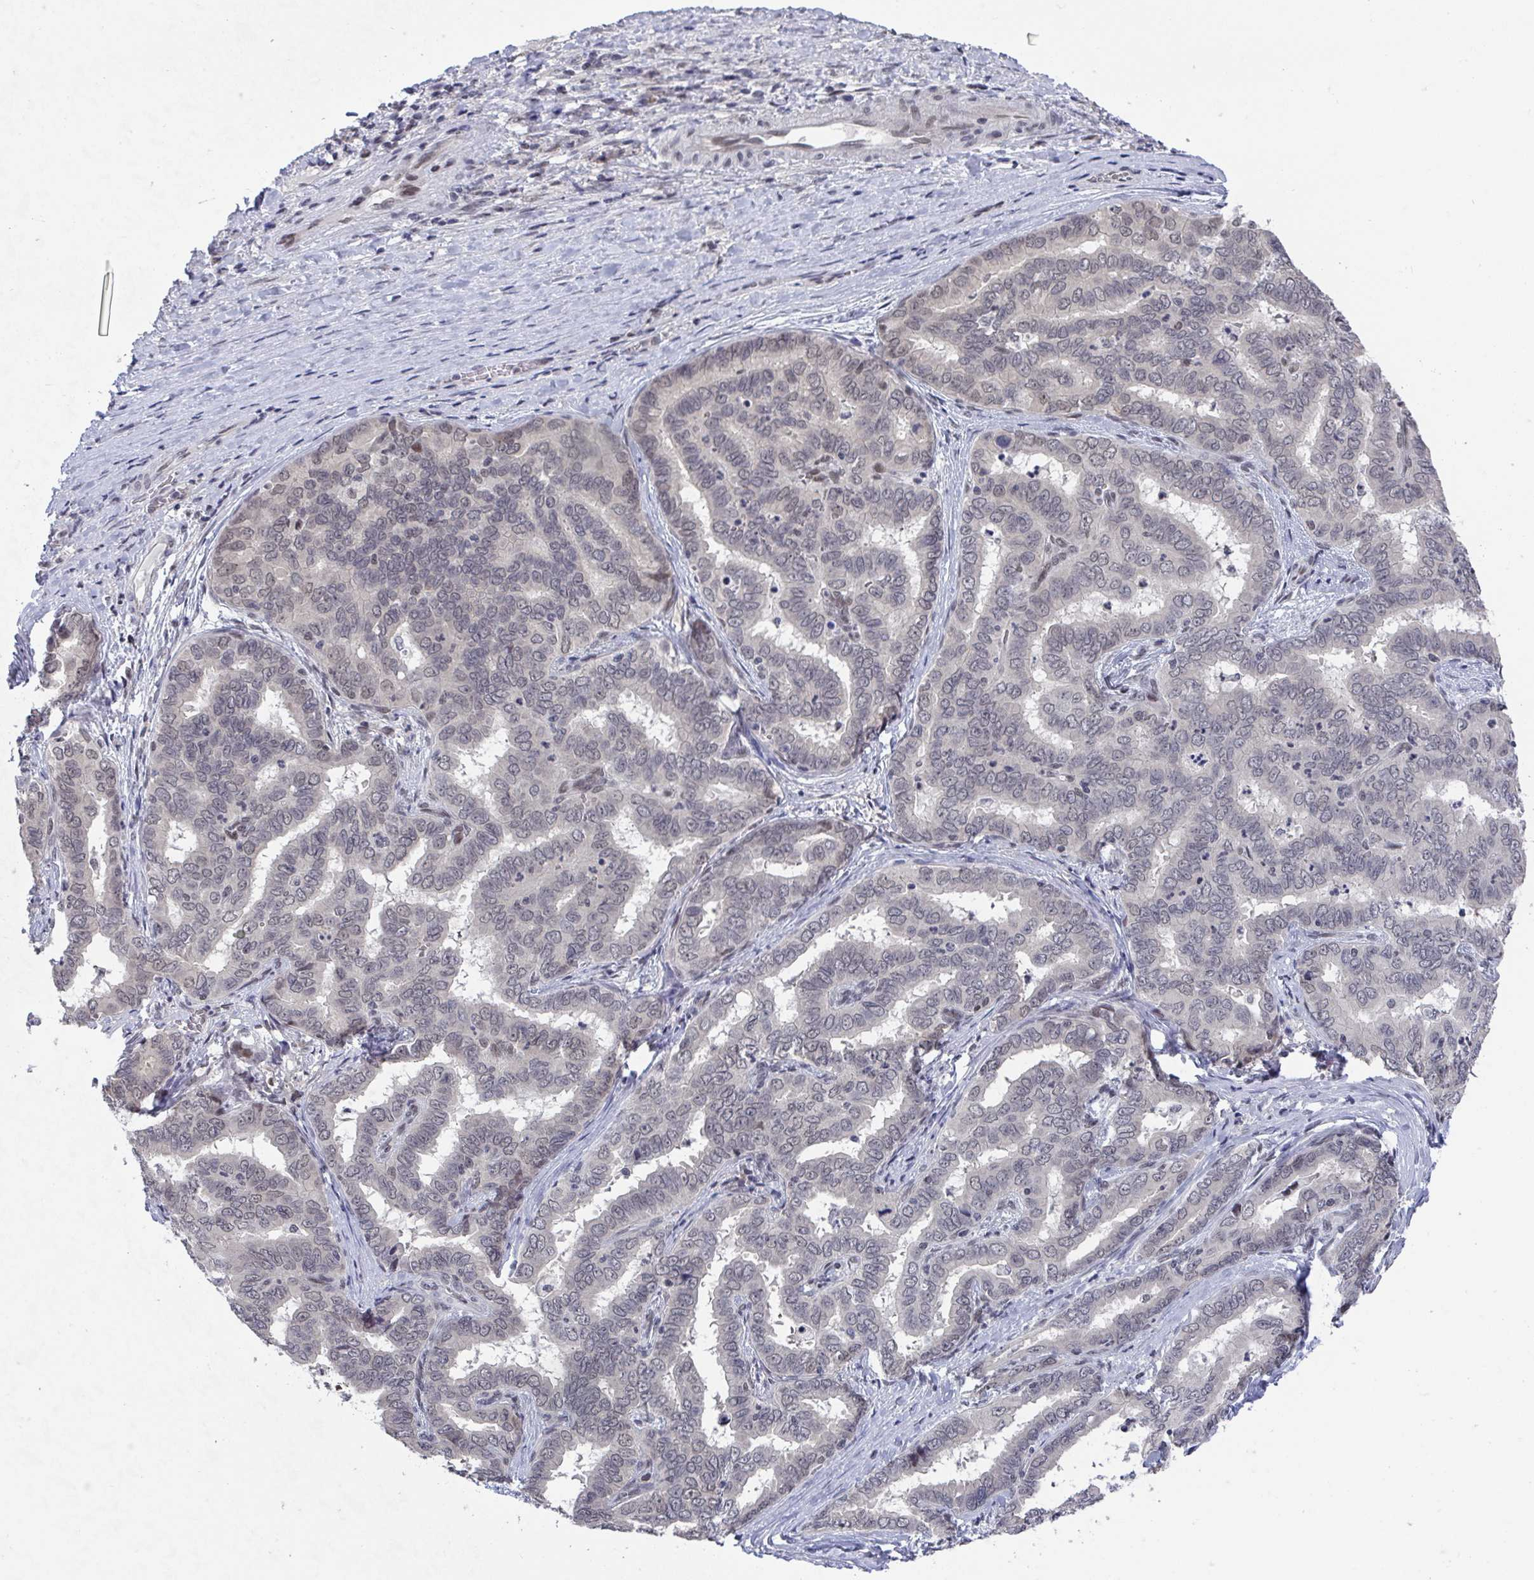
{"staining": {"intensity": "weak", "quantity": "25%-75%", "location": "nuclear"}, "tissue": "liver cancer", "cell_type": "Tumor cells", "image_type": "cancer", "snomed": [{"axis": "morphology", "description": "Cholangiocarcinoma"}, {"axis": "topography", "description": "Liver"}], "caption": "Liver cancer stained with a protein marker exhibits weak staining in tumor cells.", "gene": "JMJD1C", "patient": {"sex": "female", "age": 64}}